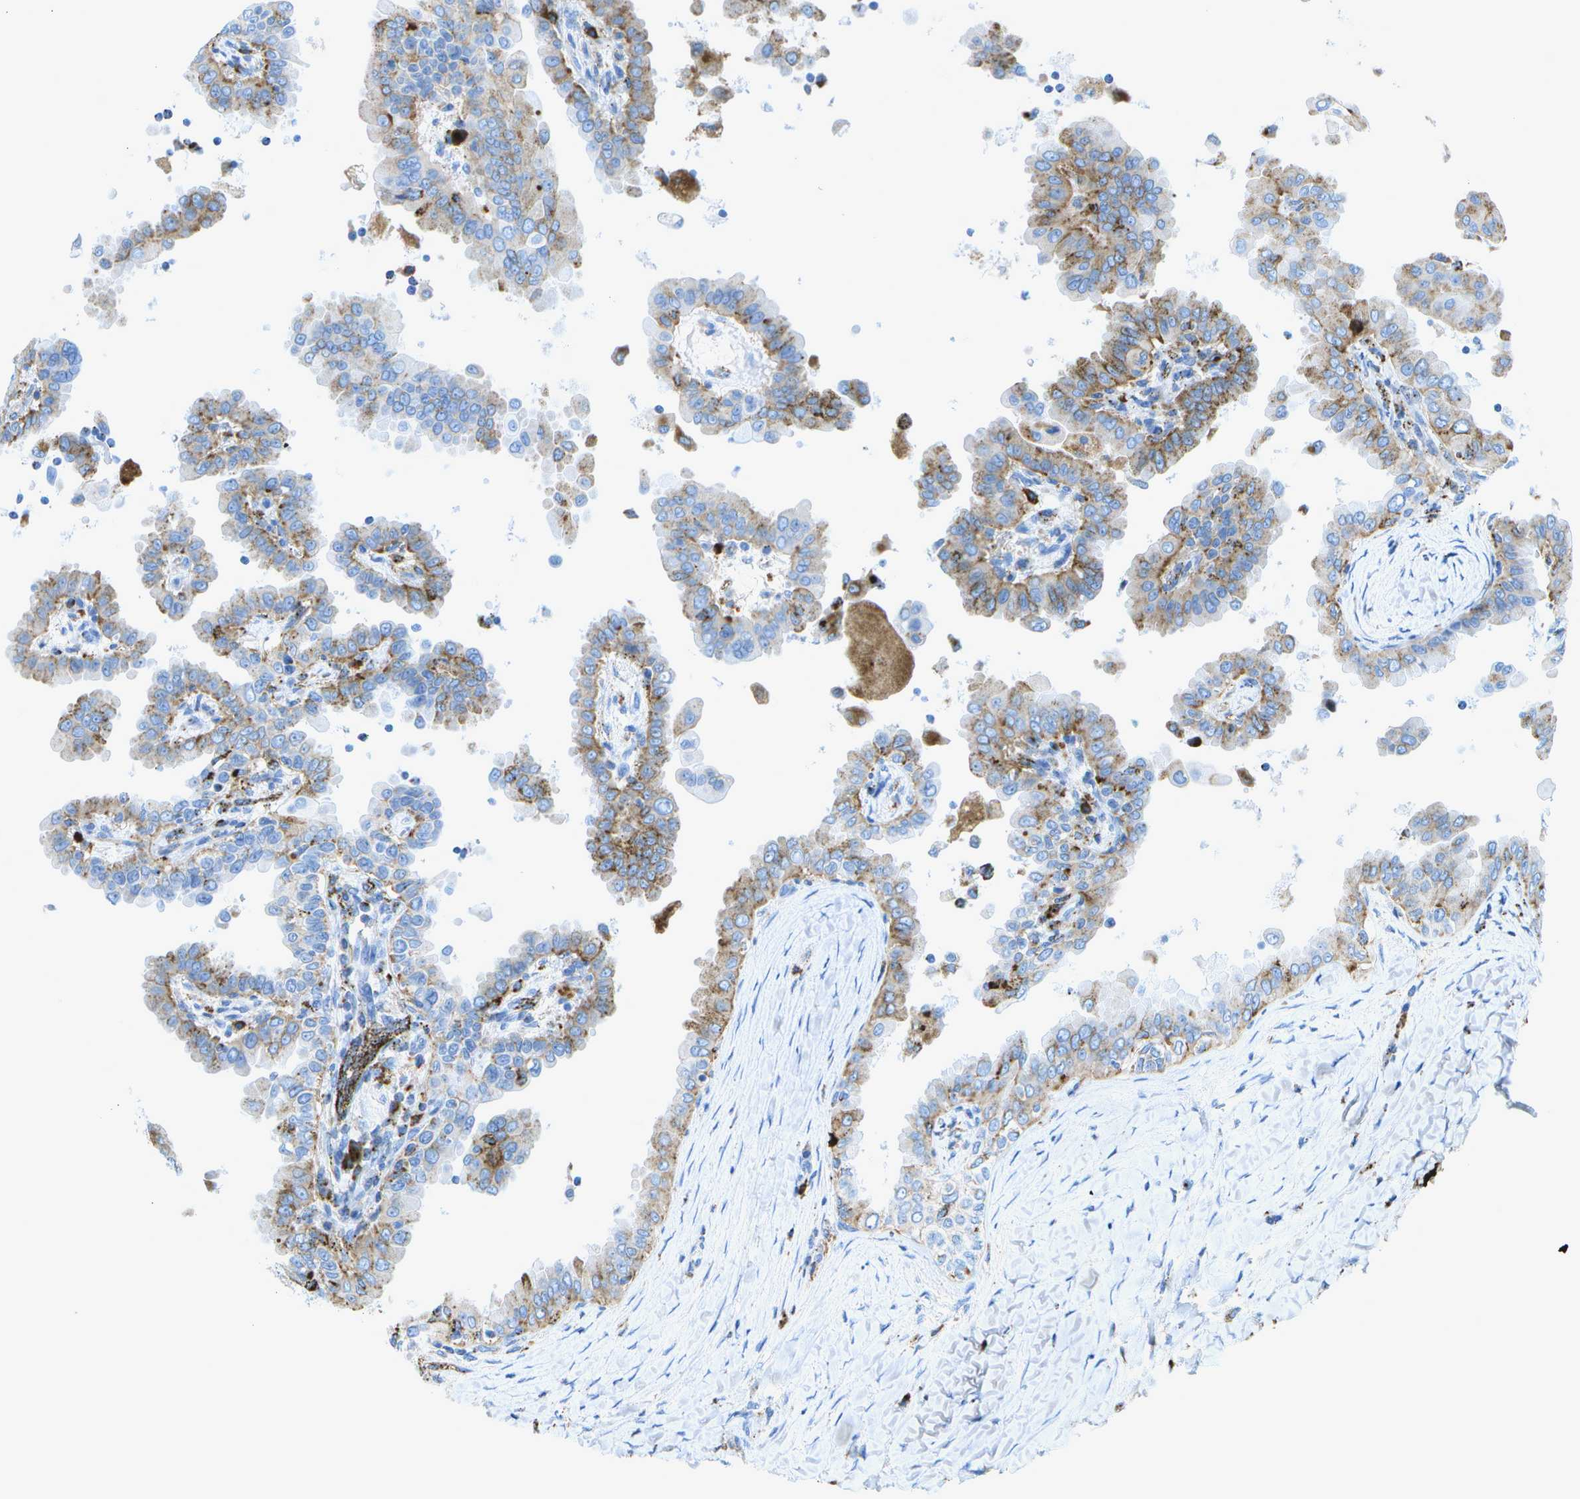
{"staining": {"intensity": "weak", "quantity": "25%-75%", "location": "cytoplasmic/membranous"}, "tissue": "thyroid cancer", "cell_type": "Tumor cells", "image_type": "cancer", "snomed": [{"axis": "morphology", "description": "Papillary adenocarcinoma, NOS"}, {"axis": "topography", "description": "Thyroid gland"}], "caption": "Immunohistochemistry (DAB) staining of thyroid papillary adenocarcinoma displays weak cytoplasmic/membranous protein positivity in about 25%-75% of tumor cells.", "gene": "PRCP", "patient": {"sex": "male", "age": 33}}